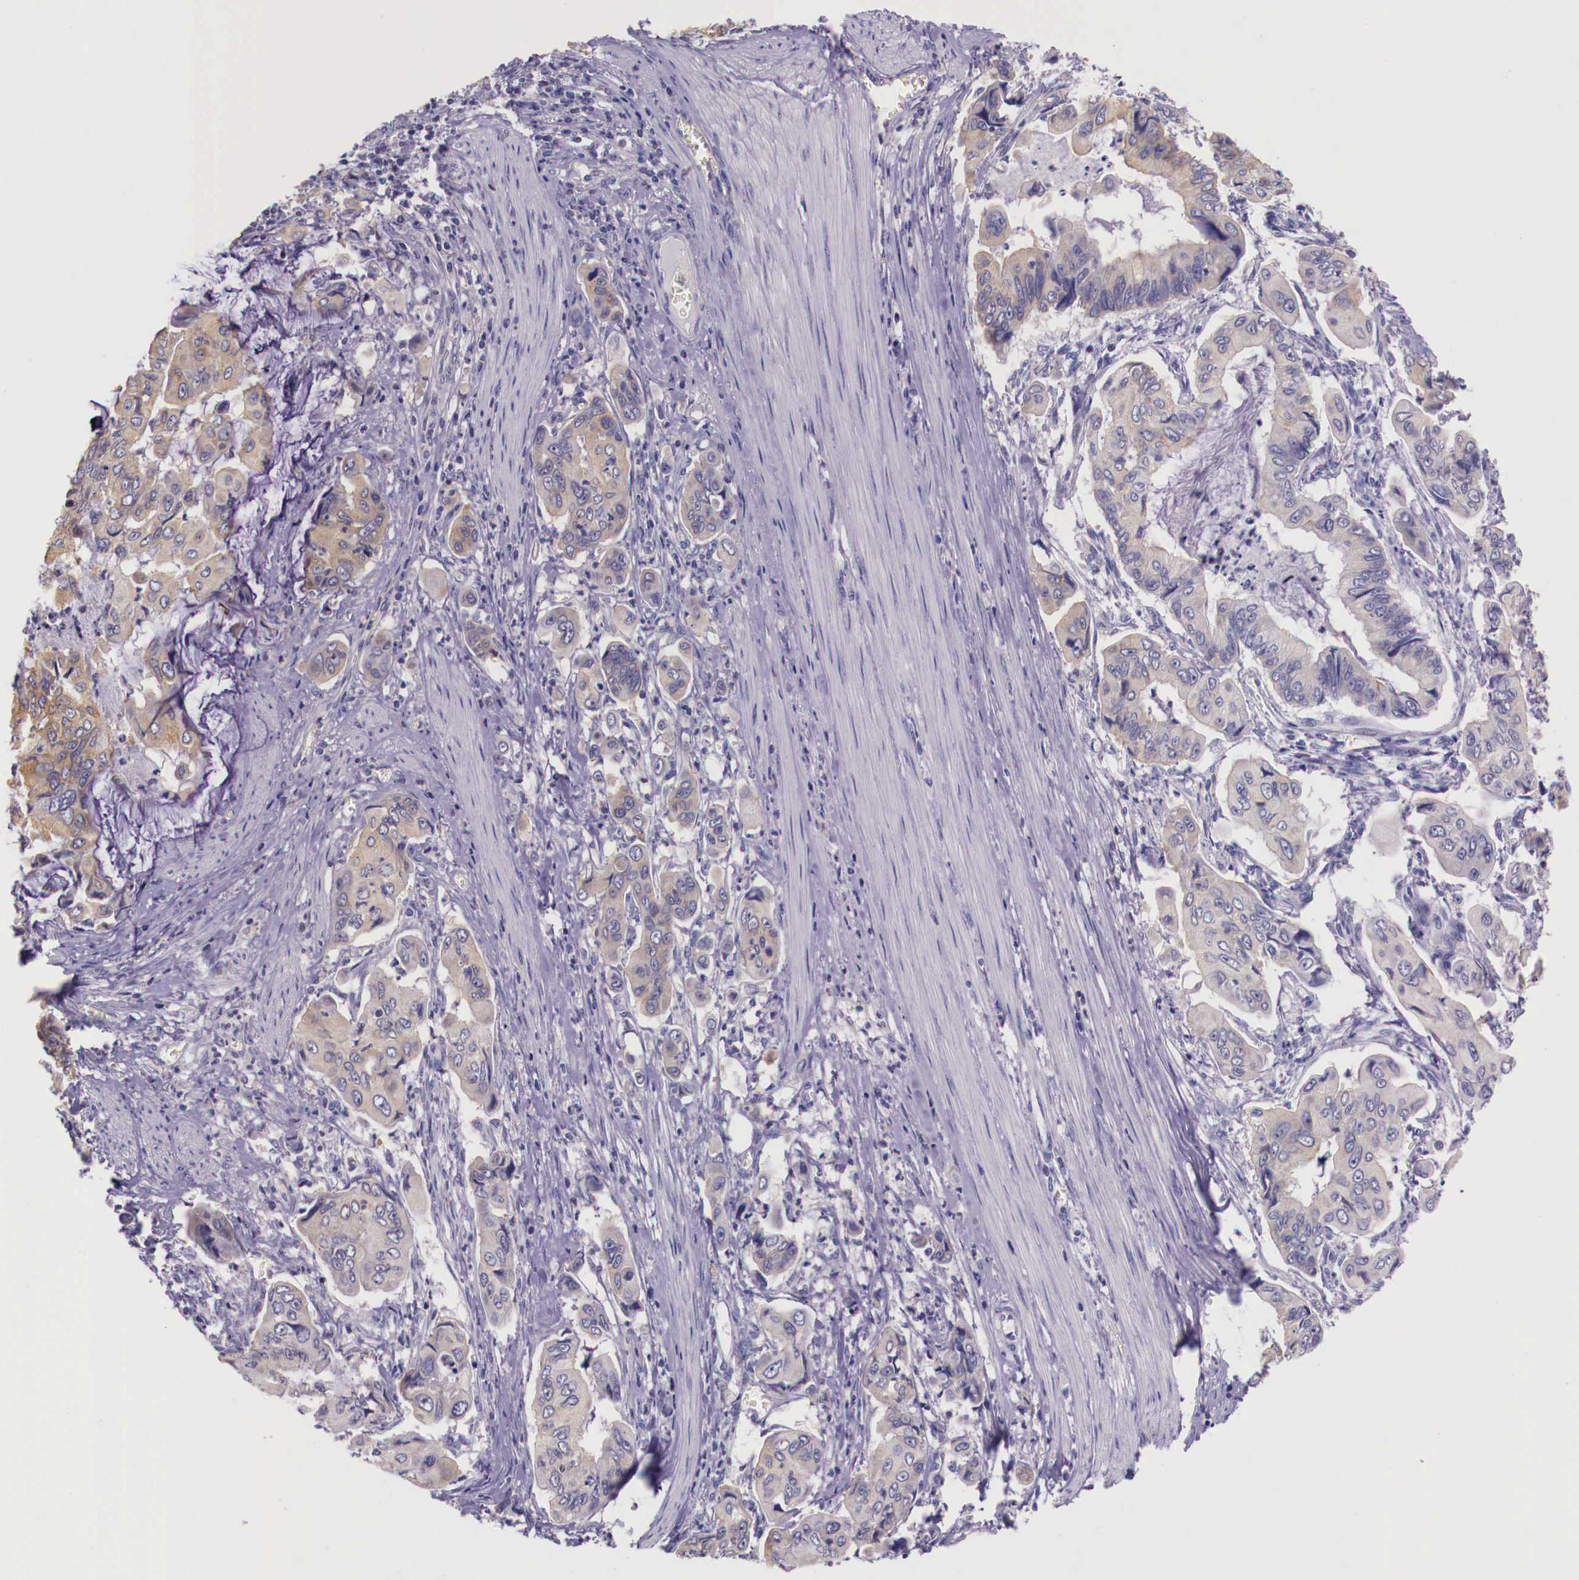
{"staining": {"intensity": "weak", "quantity": "25%-75%", "location": "cytoplasmic/membranous"}, "tissue": "stomach cancer", "cell_type": "Tumor cells", "image_type": "cancer", "snomed": [{"axis": "morphology", "description": "Adenocarcinoma, NOS"}, {"axis": "topography", "description": "Stomach, upper"}], "caption": "High-power microscopy captured an immunohistochemistry (IHC) photomicrograph of adenocarcinoma (stomach), revealing weak cytoplasmic/membranous positivity in approximately 25%-75% of tumor cells. (Brightfield microscopy of DAB IHC at high magnification).", "gene": "GRIPAP1", "patient": {"sex": "male", "age": 80}}